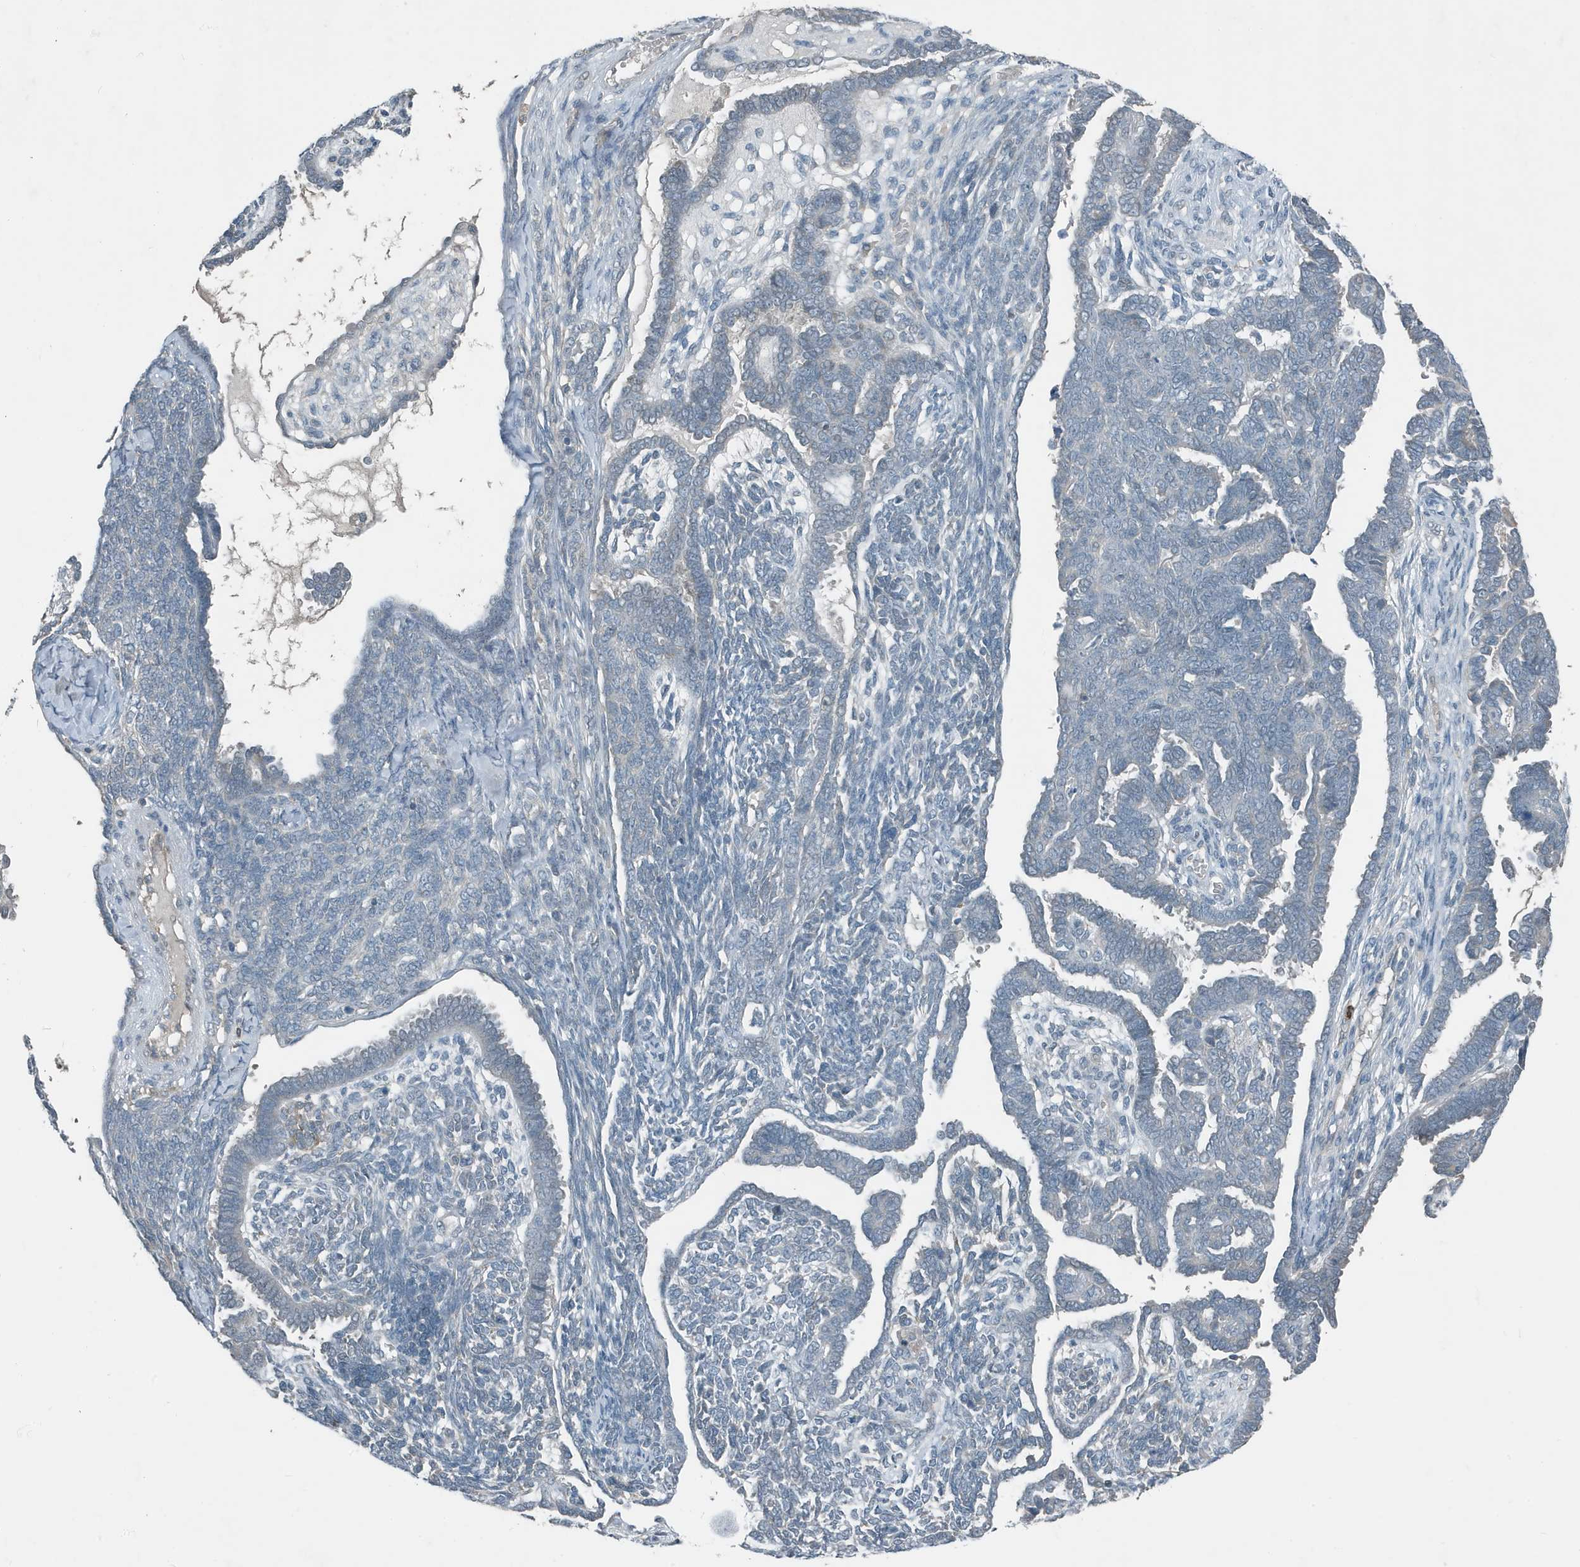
{"staining": {"intensity": "negative", "quantity": "none", "location": "none"}, "tissue": "endometrial cancer", "cell_type": "Tumor cells", "image_type": "cancer", "snomed": [{"axis": "morphology", "description": "Neoplasm, malignant, NOS"}, {"axis": "topography", "description": "Endometrium"}], "caption": "IHC of neoplasm (malignant) (endometrial) demonstrates no expression in tumor cells. (Brightfield microscopy of DAB (3,3'-diaminobenzidine) IHC at high magnification).", "gene": "DAPP1", "patient": {"sex": "female", "age": 74}}